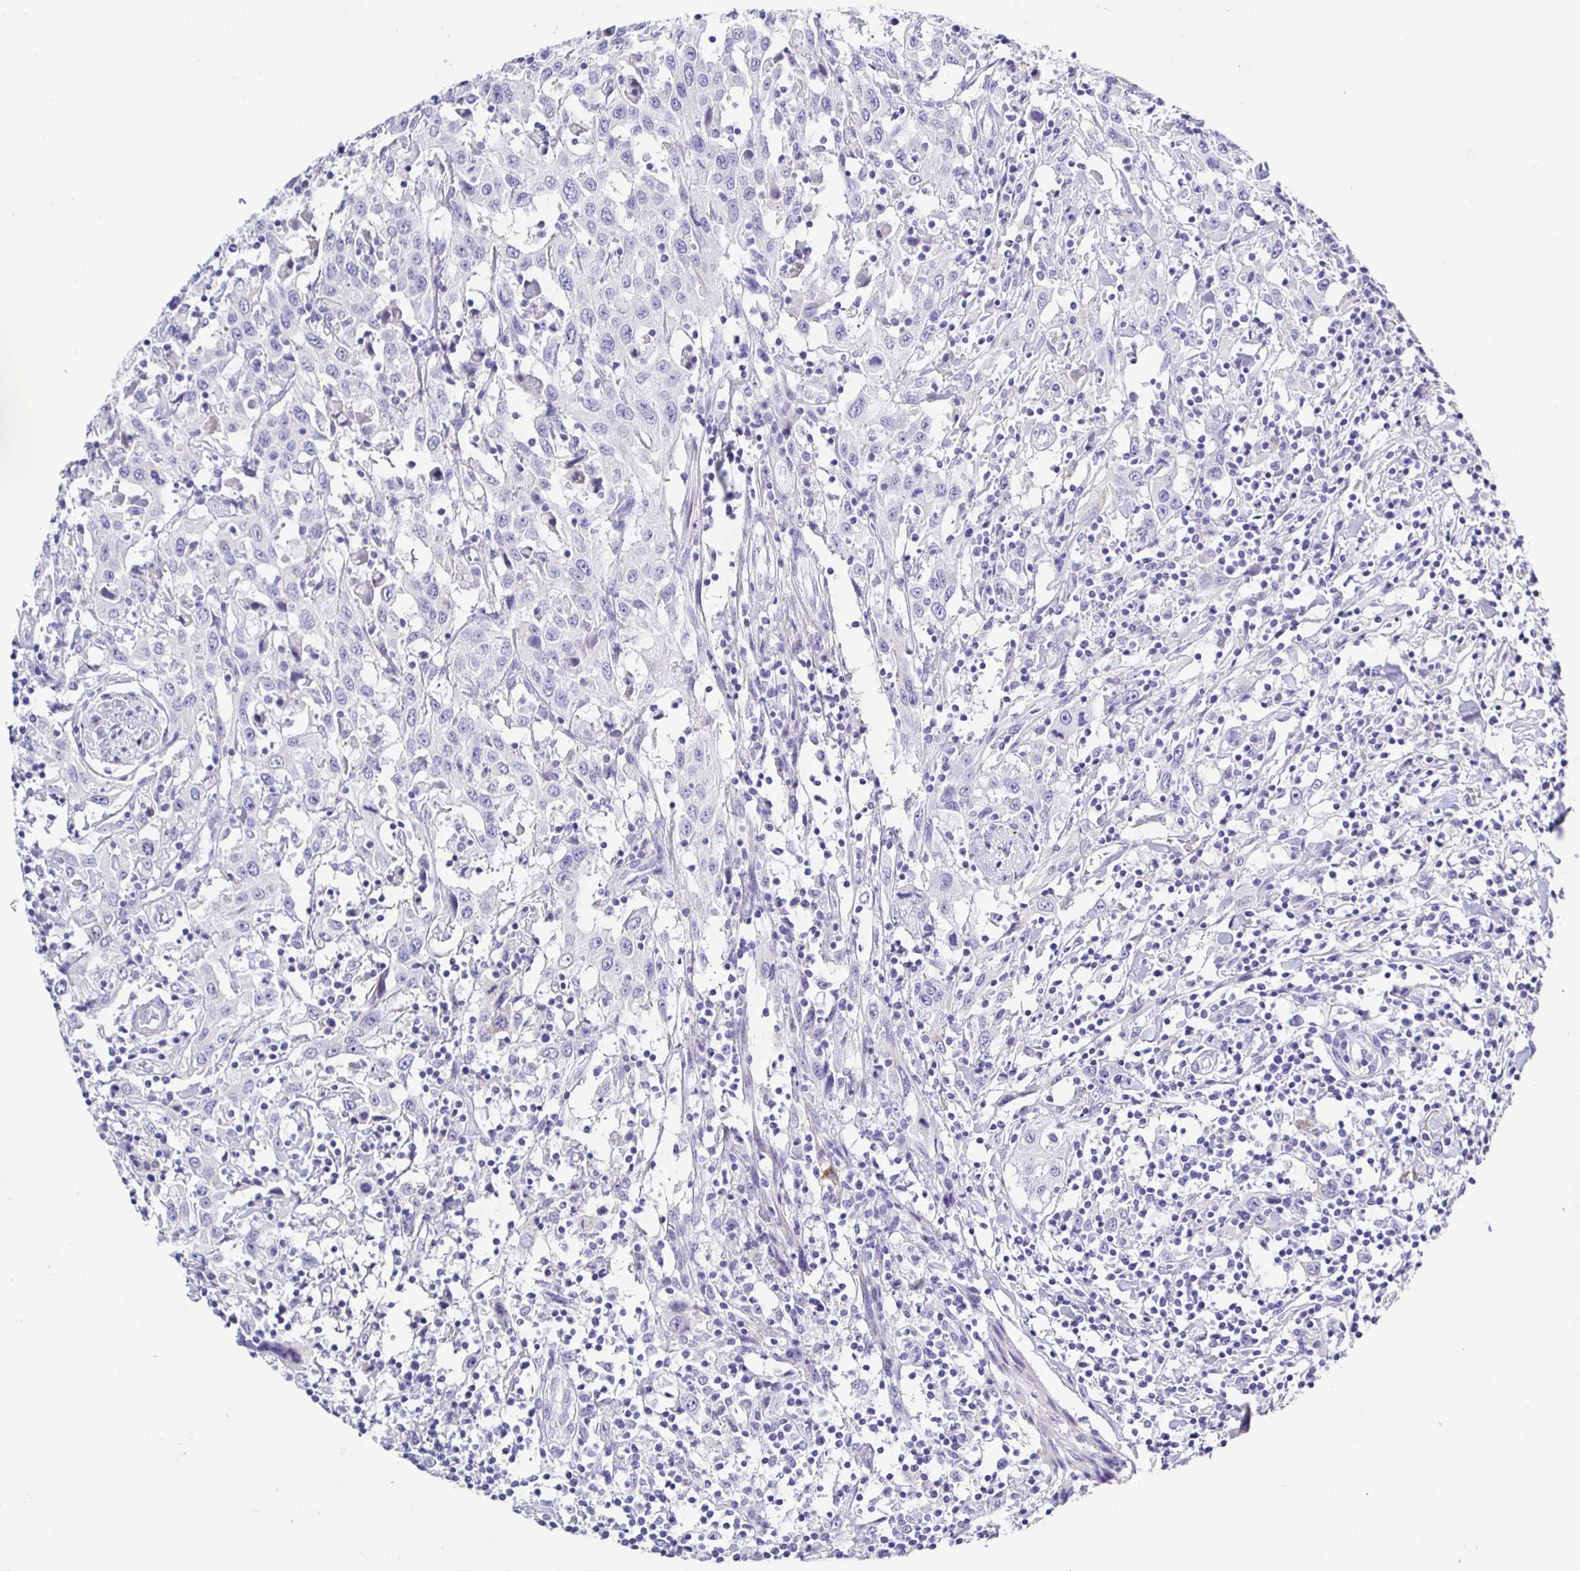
{"staining": {"intensity": "negative", "quantity": "none", "location": "none"}, "tissue": "urothelial cancer", "cell_type": "Tumor cells", "image_type": "cancer", "snomed": [{"axis": "morphology", "description": "Urothelial carcinoma, High grade"}, {"axis": "topography", "description": "Urinary bladder"}], "caption": "High magnification brightfield microscopy of urothelial cancer stained with DAB (3,3'-diaminobenzidine) (brown) and counterstained with hematoxylin (blue): tumor cells show no significant positivity. Nuclei are stained in blue.", "gene": "MAOA", "patient": {"sex": "male", "age": 61}}